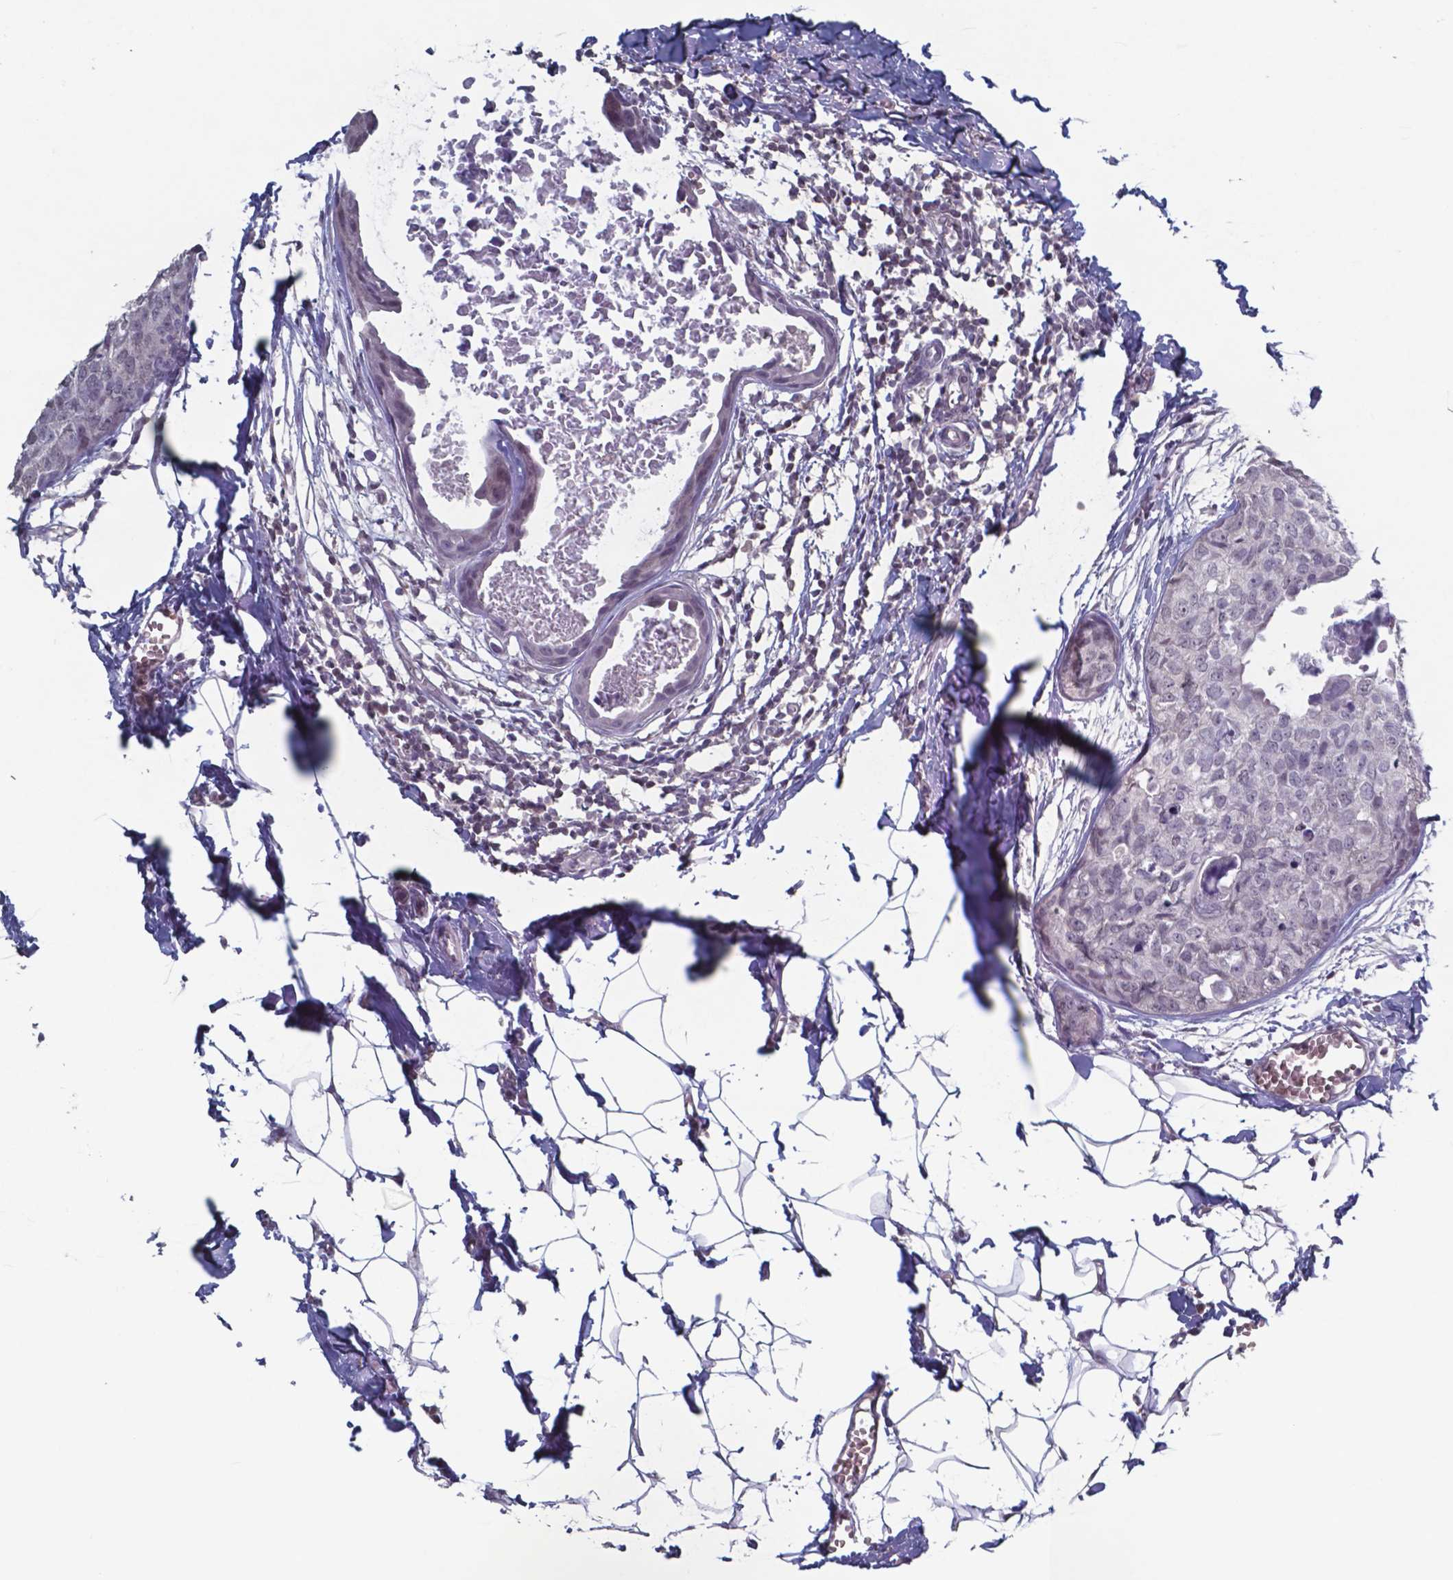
{"staining": {"intensity": "negative", "quantity": "none", "location": "none"}, "tissue": "breast cancer", "cell_type": "Tumor cells", "image_type": "cancer", "snomed": [{"axis": "morphology", "description": "Duct carcinoma"}, {"axis": "topography", "description": "Breast"}], "caption": "A histopathology image of human breast cancer (infiltrating ductal carcinoma) is negative for staining in tumor cells.", "gene": "TDP2", "patient": {"sex": "female", "age": 38}}